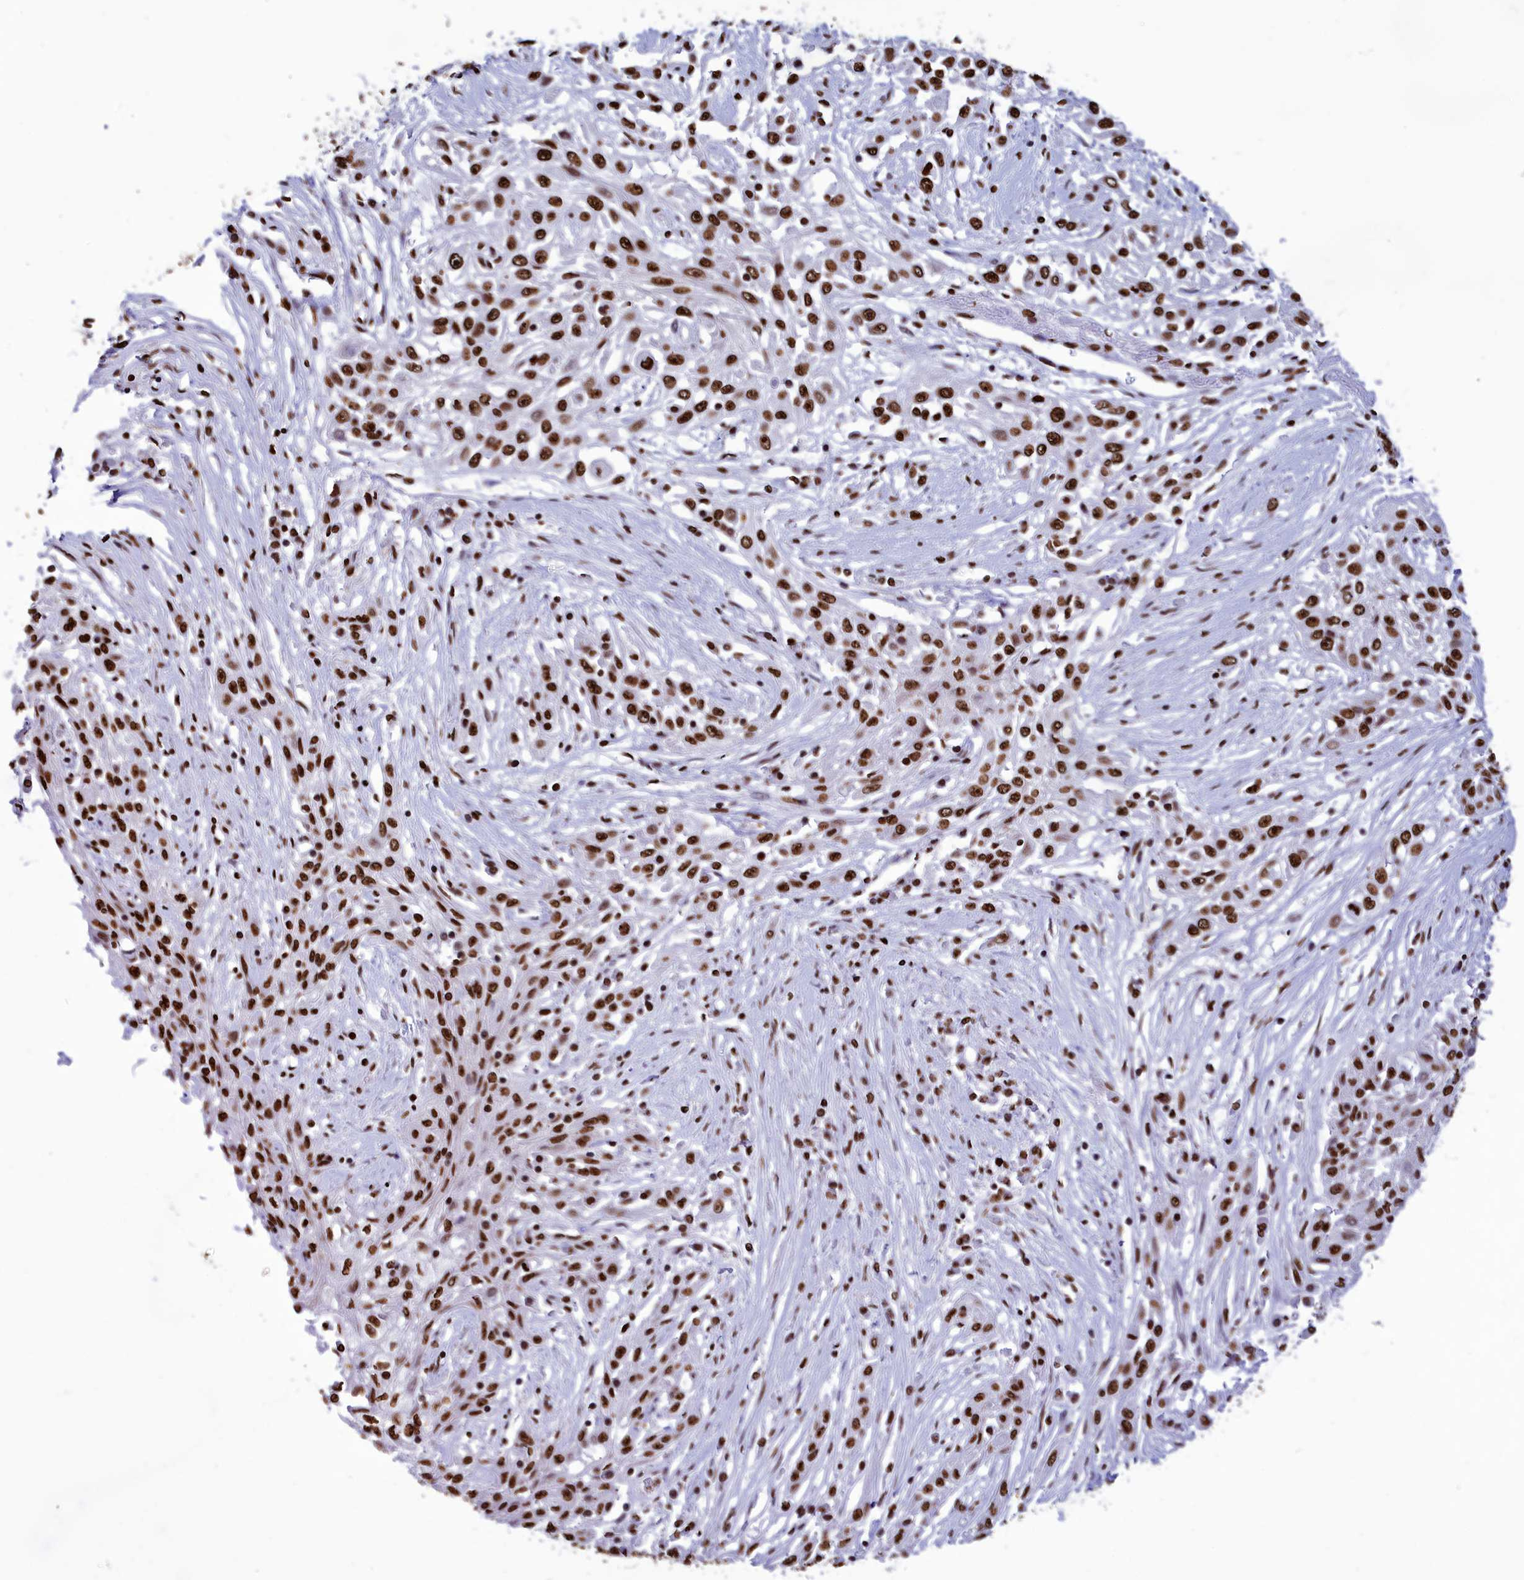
{"staining": {"intensity": "strong", "quantity": ">75%", "location": "nuclear"}, "tissue": "skin cancer", "cell_type": "Tumor cells", "image_type": "cancer", "snomed": [{"axis": "morphology", "description": "Squamous cell carcinoma, NOS"}, {"axis": "morphology", "description": "Squamous cell carcinoma, metastatic, NOS"}, {"axis": "topography", "description": "Skin"}, {"axis": "topography", "description": "Lymph node"}], "caption": "A high-resolution micrograph shows IHC staining of skin metastatic squamous cell carcinoma, which shows strong nuclear expression in approximately >75% of tumor cells. (IHC, brightfield microscopy, high magnification).", "gene": "AKAP17A", "patient": {"sex": "male", "age": 75}}